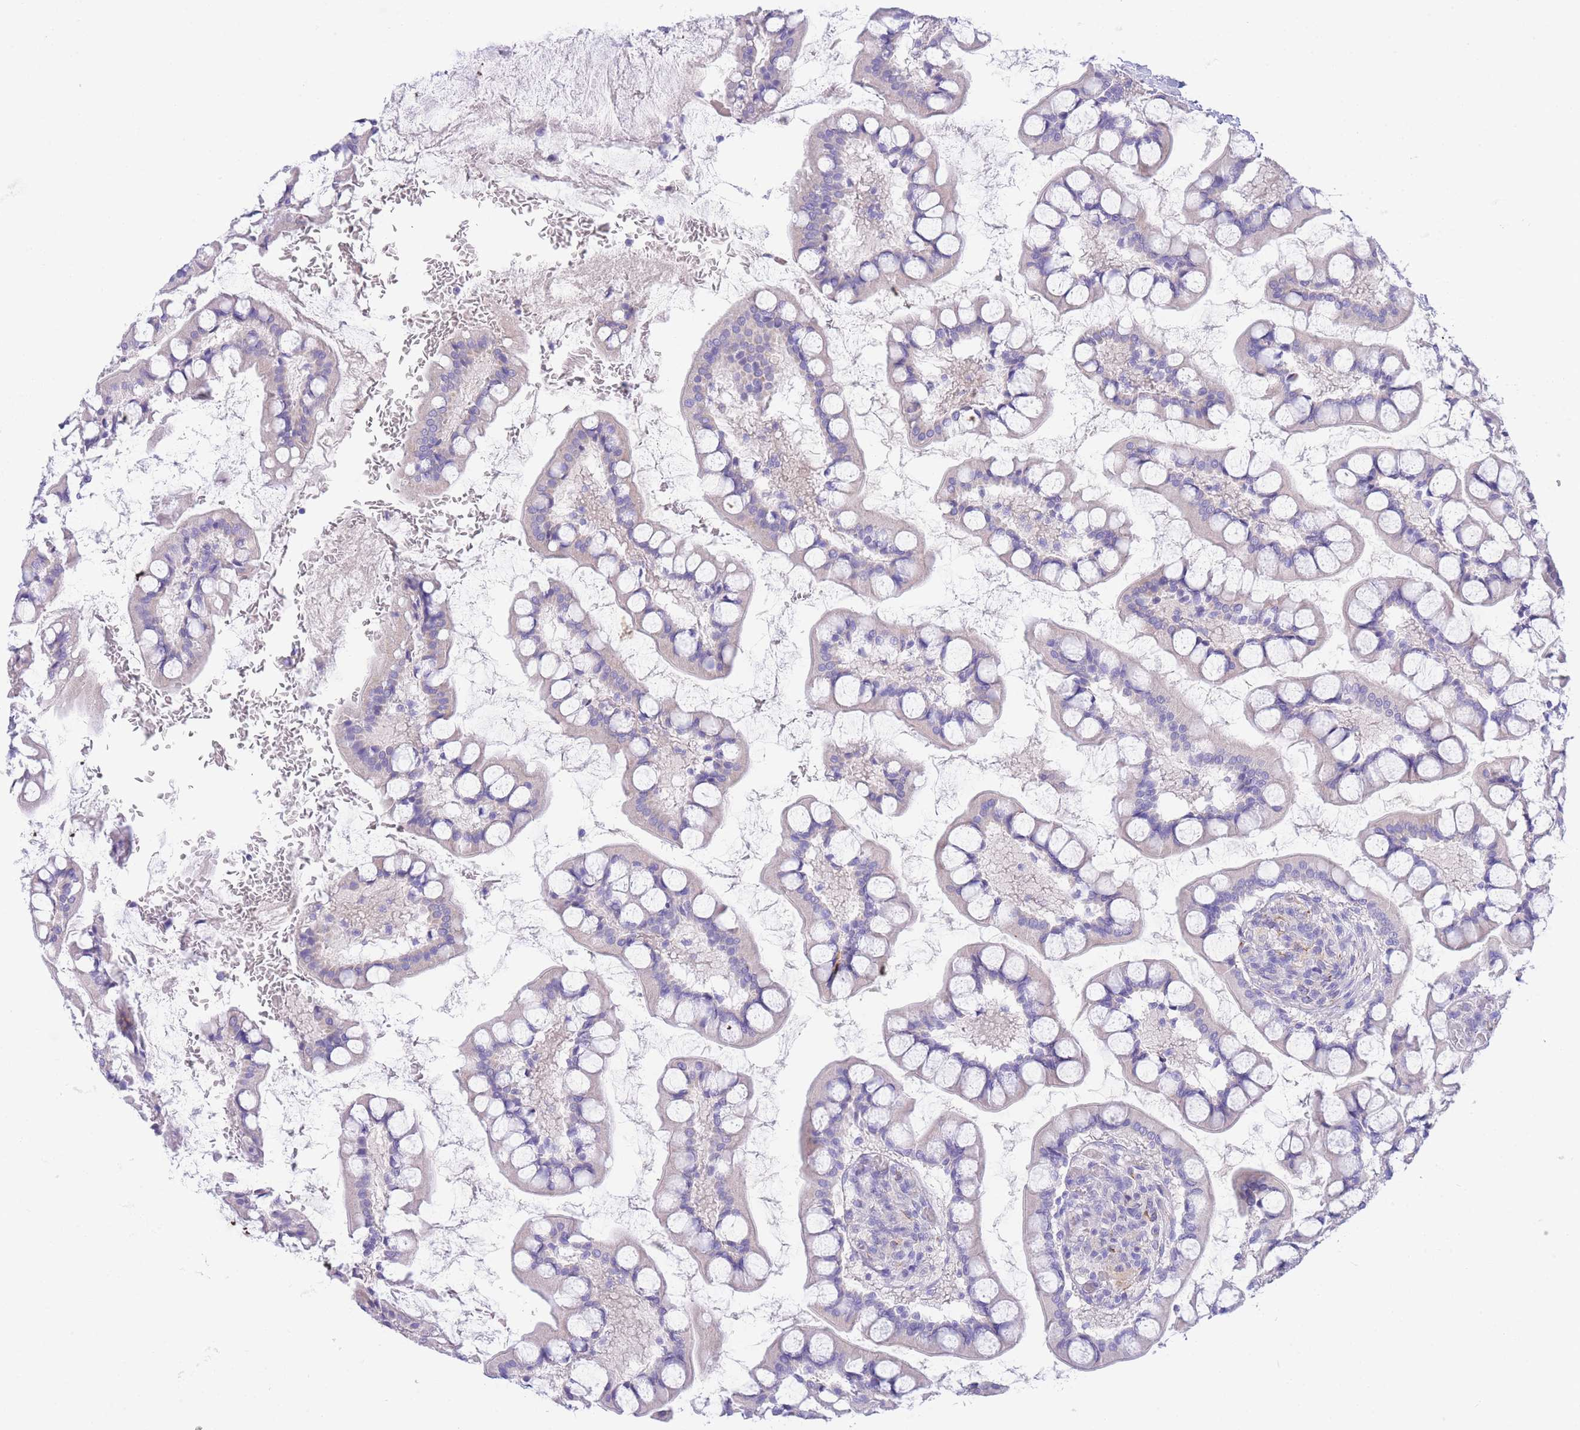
{"staining": {"intensity": "weak", "quantity": "25%-75%", "location": "cytoplasmic/membranous"}, "tissue": "small intestine", "cell_type": "Glandular cells", "image_type": "normal", "snomed": [{"axis": "morphology", "description": "Normal tissue, NOS"}, {"axis": "topography", "description": "Small intestine"}], "caption": "A brown stain shows weak cytoplasmic/membranous positivity of a protein in glandular cells of unremarkable small intestine. (Stains: DAB in brown, nuclei in blue, Microscopy: brightfield microscopy at high magnification).", "gene": "PCDHB3", "patient": {"sex": "male", "age": 52}}